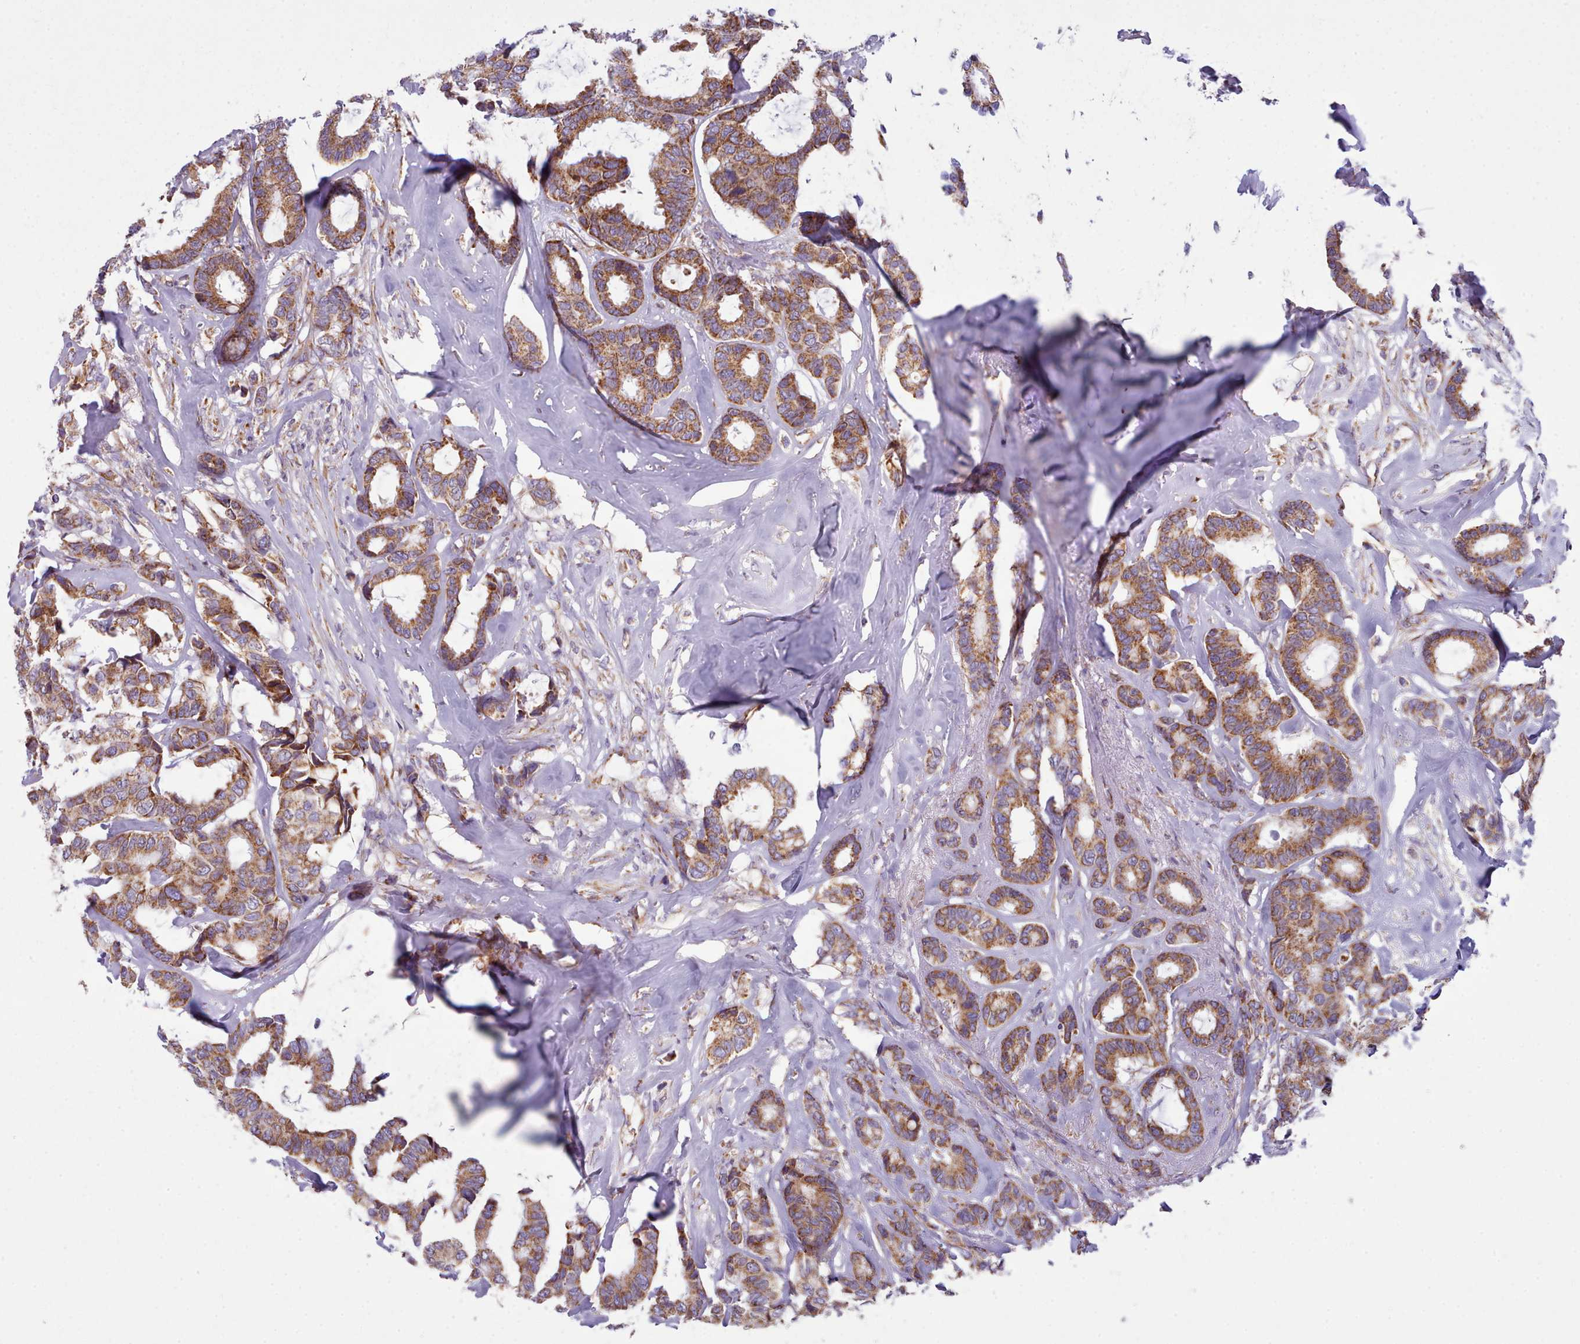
{"staining": {"intensity": "moderate", "quantity": ">75%", "location": "cytoplasmic/membranous"}, "tissue": "breast cancer", "cell_type": "Tumor cells", "image_type": "cancer", "snomed": [{"axis": "morphology", "description": "Duct carcinoma"}, {"axis": "topography", "description": "Breast"}], "caption": "Immunohistochemical staining of human breast cancer displays medium levels of moderate cytoplasmic/membranous staining in approximately >75% of tumor cells. Nuclei are stained in blue.", "gene": "SRP54", "patient": {"sex": "female", "age": 87}}